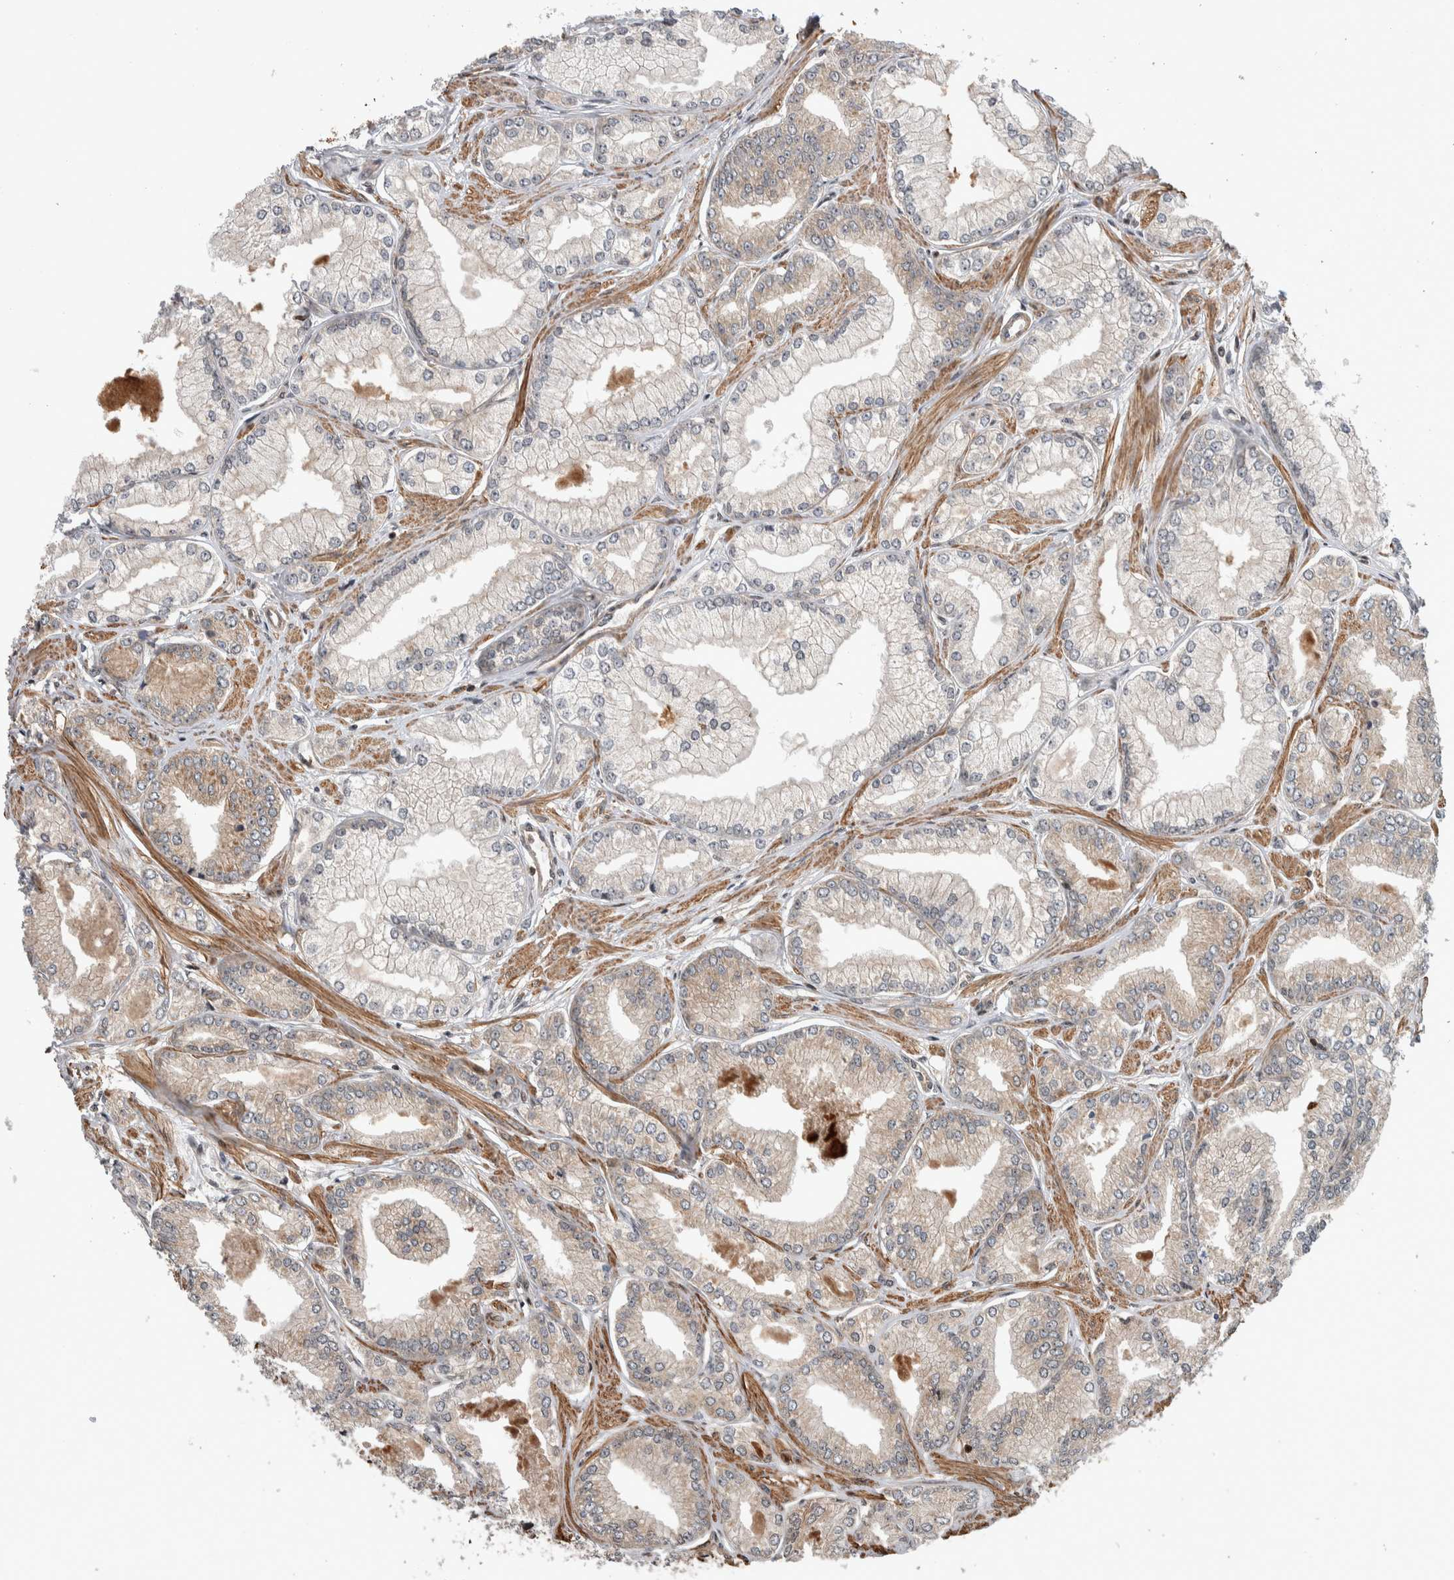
{"staining": {"intensity": "weak", "quantity": "25%-75%", "location": "cytoplasmic/membranous"}, "tissue": "prostate cancer", "cell_type": "Tumor cells", "image_type": "cancer", "snomed": [{"axis": "morphology", "description": "Adenocarcinoma, Low grade"}, {"axis": "topography", "description": "Prostate"}], "caption": "Protein staining by immunohistochemistry displays weak cytoplasmic/membranous staining in about 25%-75% of tumor cells in prostate adenocarcinoma (low-grade).", "gene": "ARFGEF1", "patient": {"sex": "male", "age": 52}}